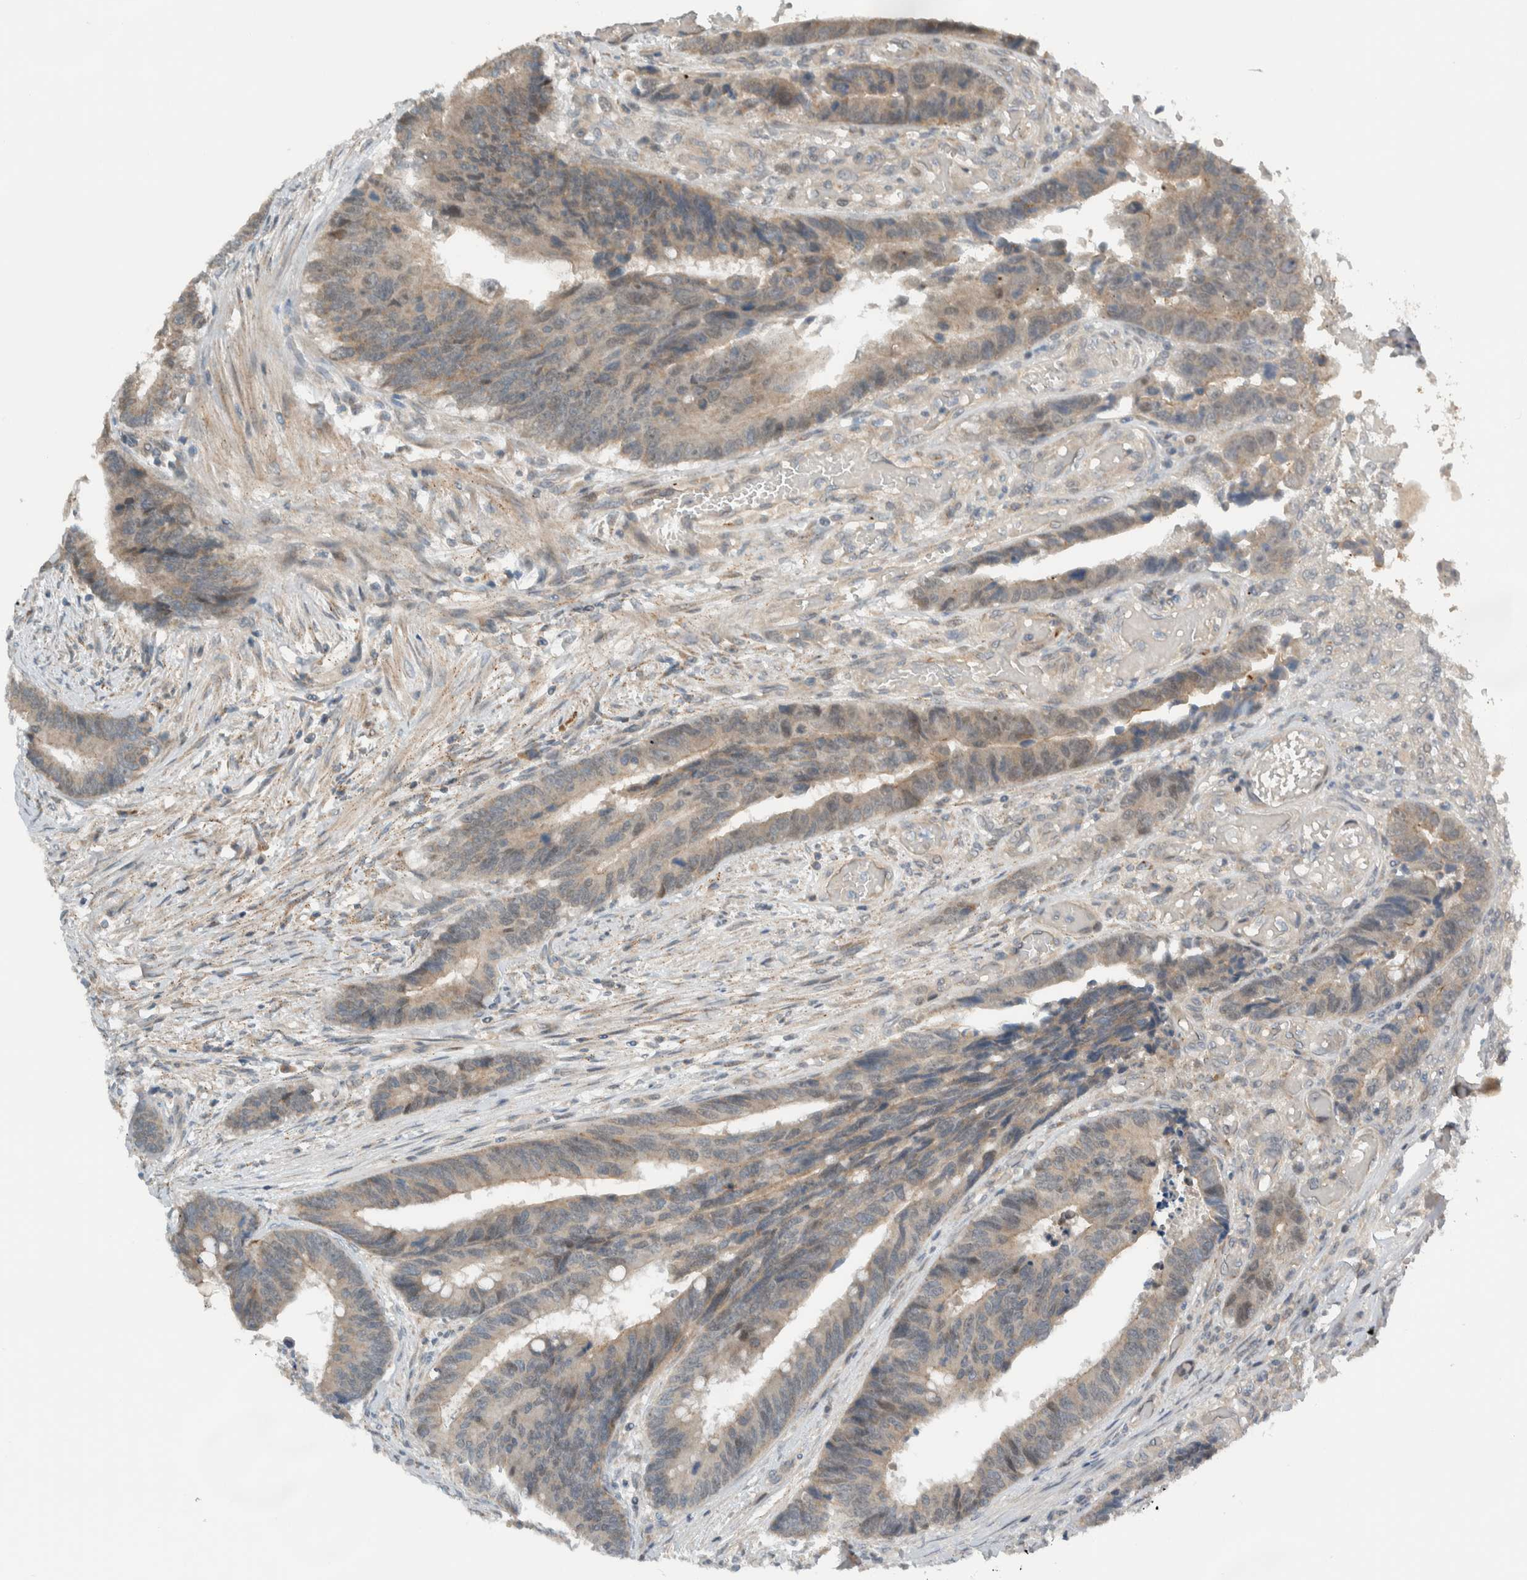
{"staining": {"intensity": "weak", "quantity": ">75%", "location": "cytoplasmic/membranous"}, "tissue": "colorectal cancer", "cell_type": "Tumor cells", "image_type": "cancer", "snomed": [{"axis": "morphology", "description": "Adenocarcinoma, NOS"}, {"axis": "topography", "description": "Rectum"}], "caption": "Human colorectal adenocarcinoma stained with a protein marker reveals weak staining in tumor cells.", "gene": "MPRIP", "patient": {"sex": "male", "age": 84}}